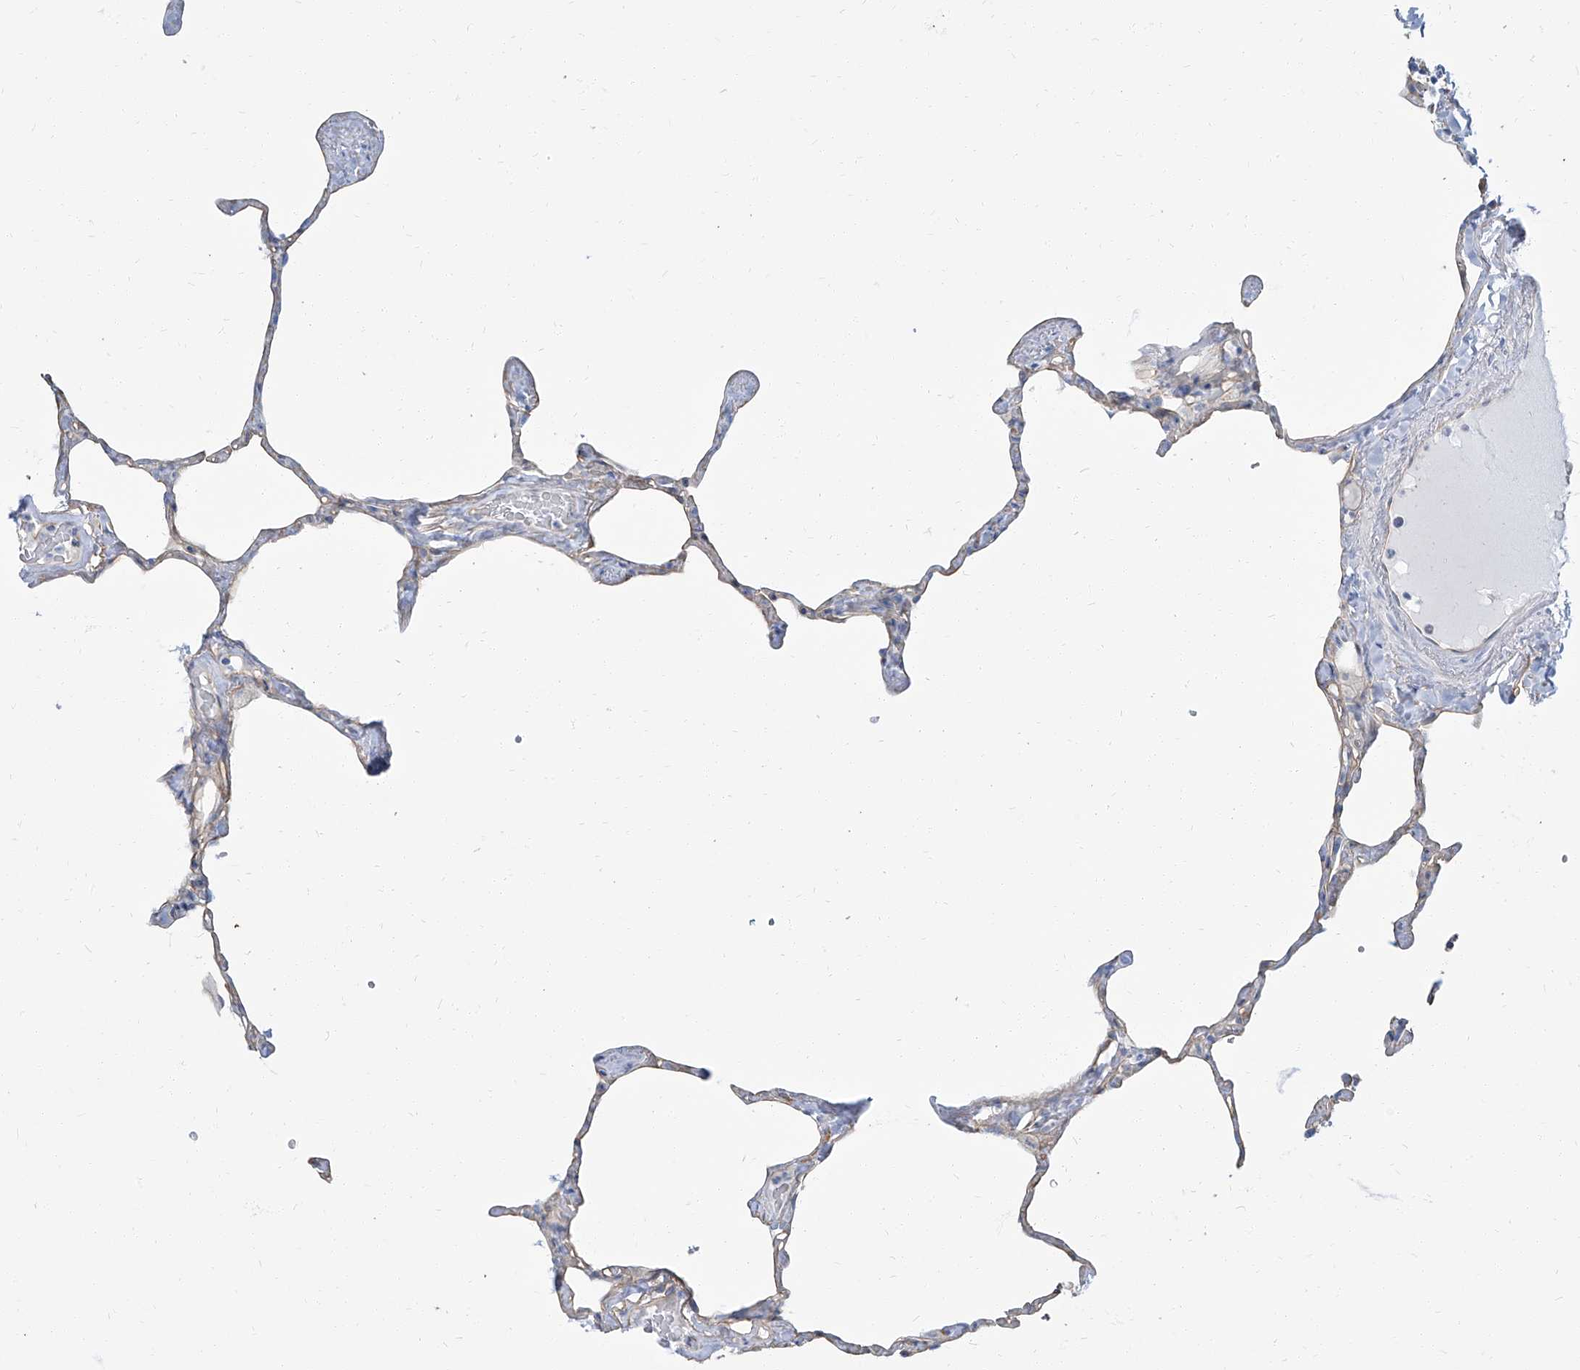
{"staining": {"intensity": "weak", "quantity": "25%-75%", "location": "cytoplasmic/membranous"}, "tissue": "lung", "cell_type": "Alveolar cells", "image_type": "normal", "snomed": [{"axis": "morphology", "description": "Normal tissue, NOS"}, {"axis": "topography", "description": "Lung"}], "caption": "This micrograph exhibits immunohistochemistry (IHC) staining of benign lung, with low weak cytoplasmic/membranous expression in approximately 25%-75% of alveolar cells.", "gene": "TXLNB", "patient": {"sex": "male", "age": 65}}